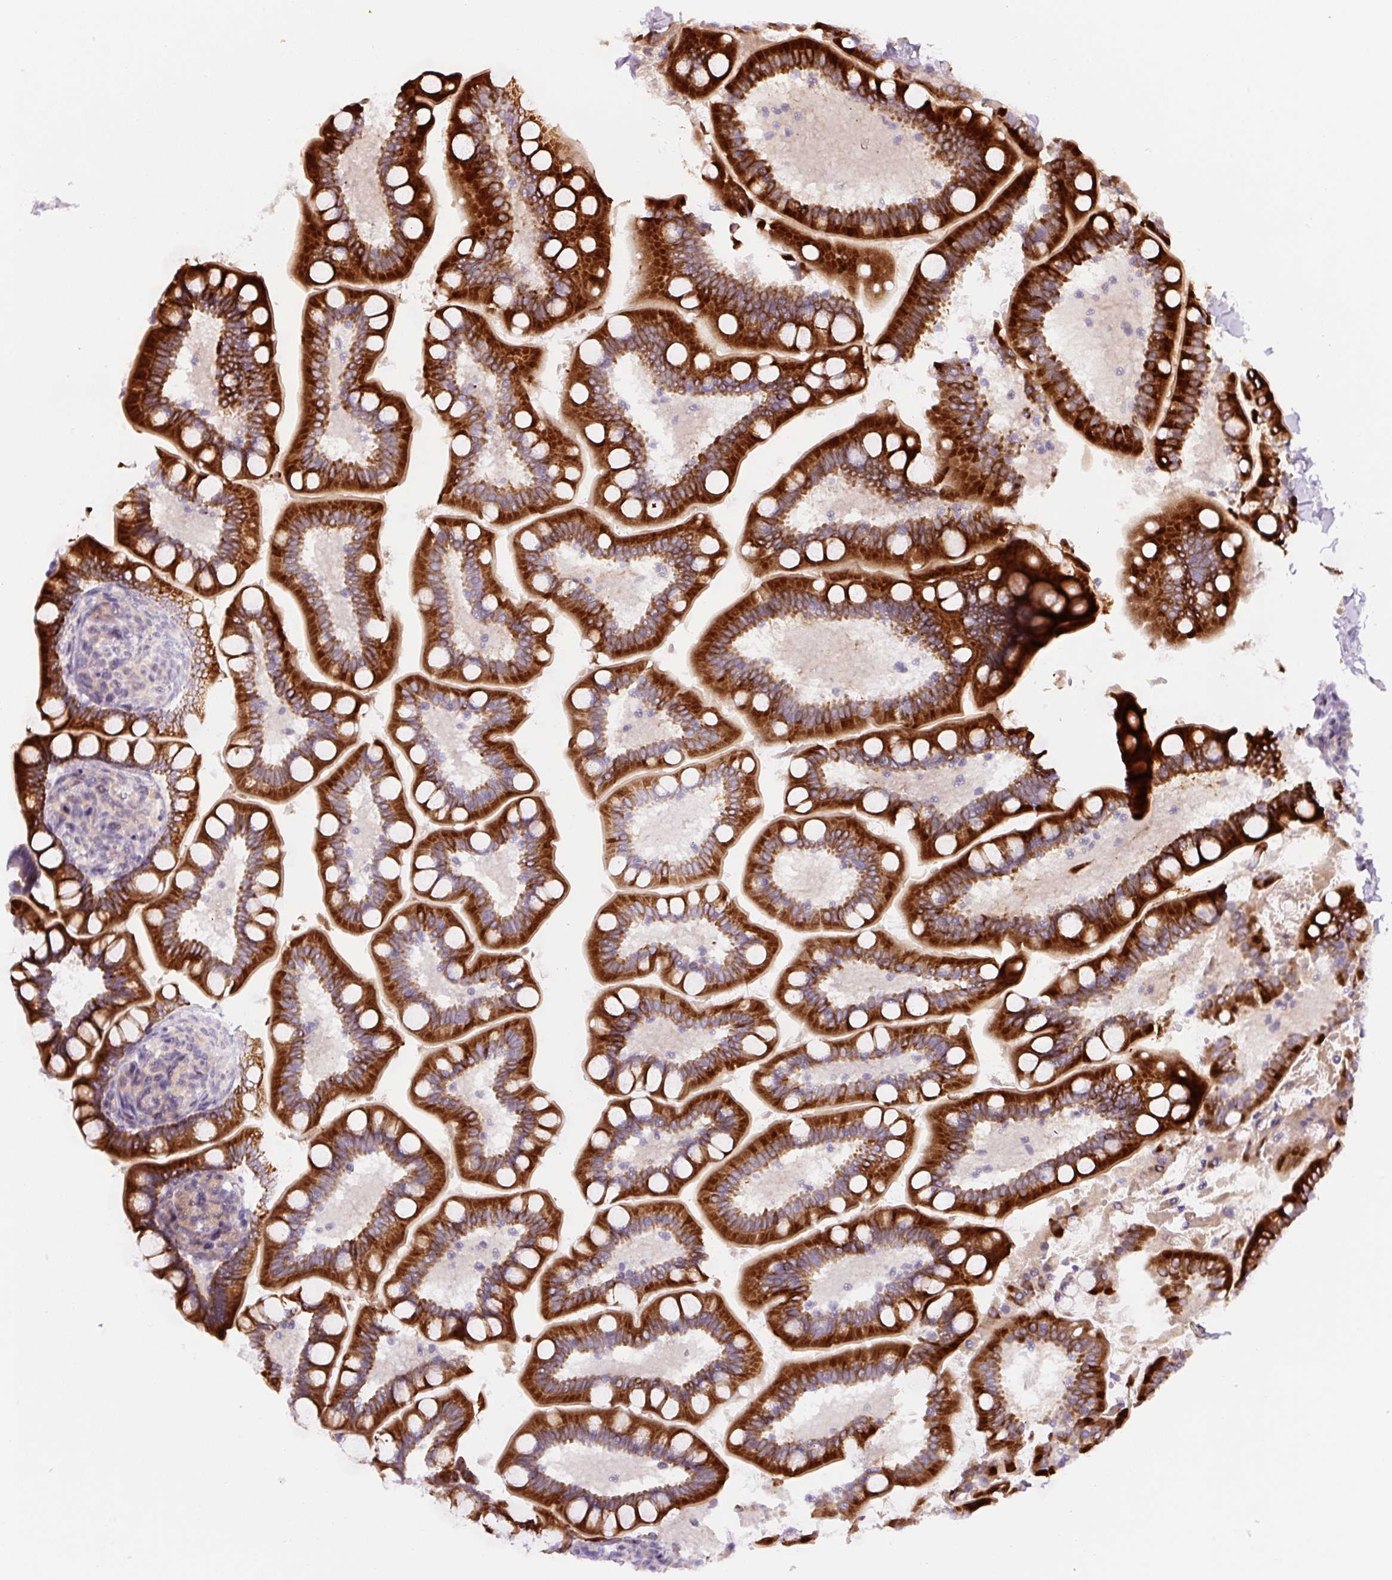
{"staining": {"intensity": "strong", "quantity": "25%-75%", "location": "cytoplasmic/membranous"}, "tissue": "small intestine", "cell_type": "Glandular cells", "image_type": "normal", "snomed": [{"axis": "morphology", "description": "Normal tissue, NOS"}, {"axis": "topography", "description": "Small intestine"}], "caption": "Glandular cells reveal strong cytoplasmic/membranous expression in approximately 25%-75% of cells in benign small intestine. The protein is shown in brown color, while the nuclei are stained blue.", "gene": "YIF1B", "patient": {"sex": "female", "age": 64}}